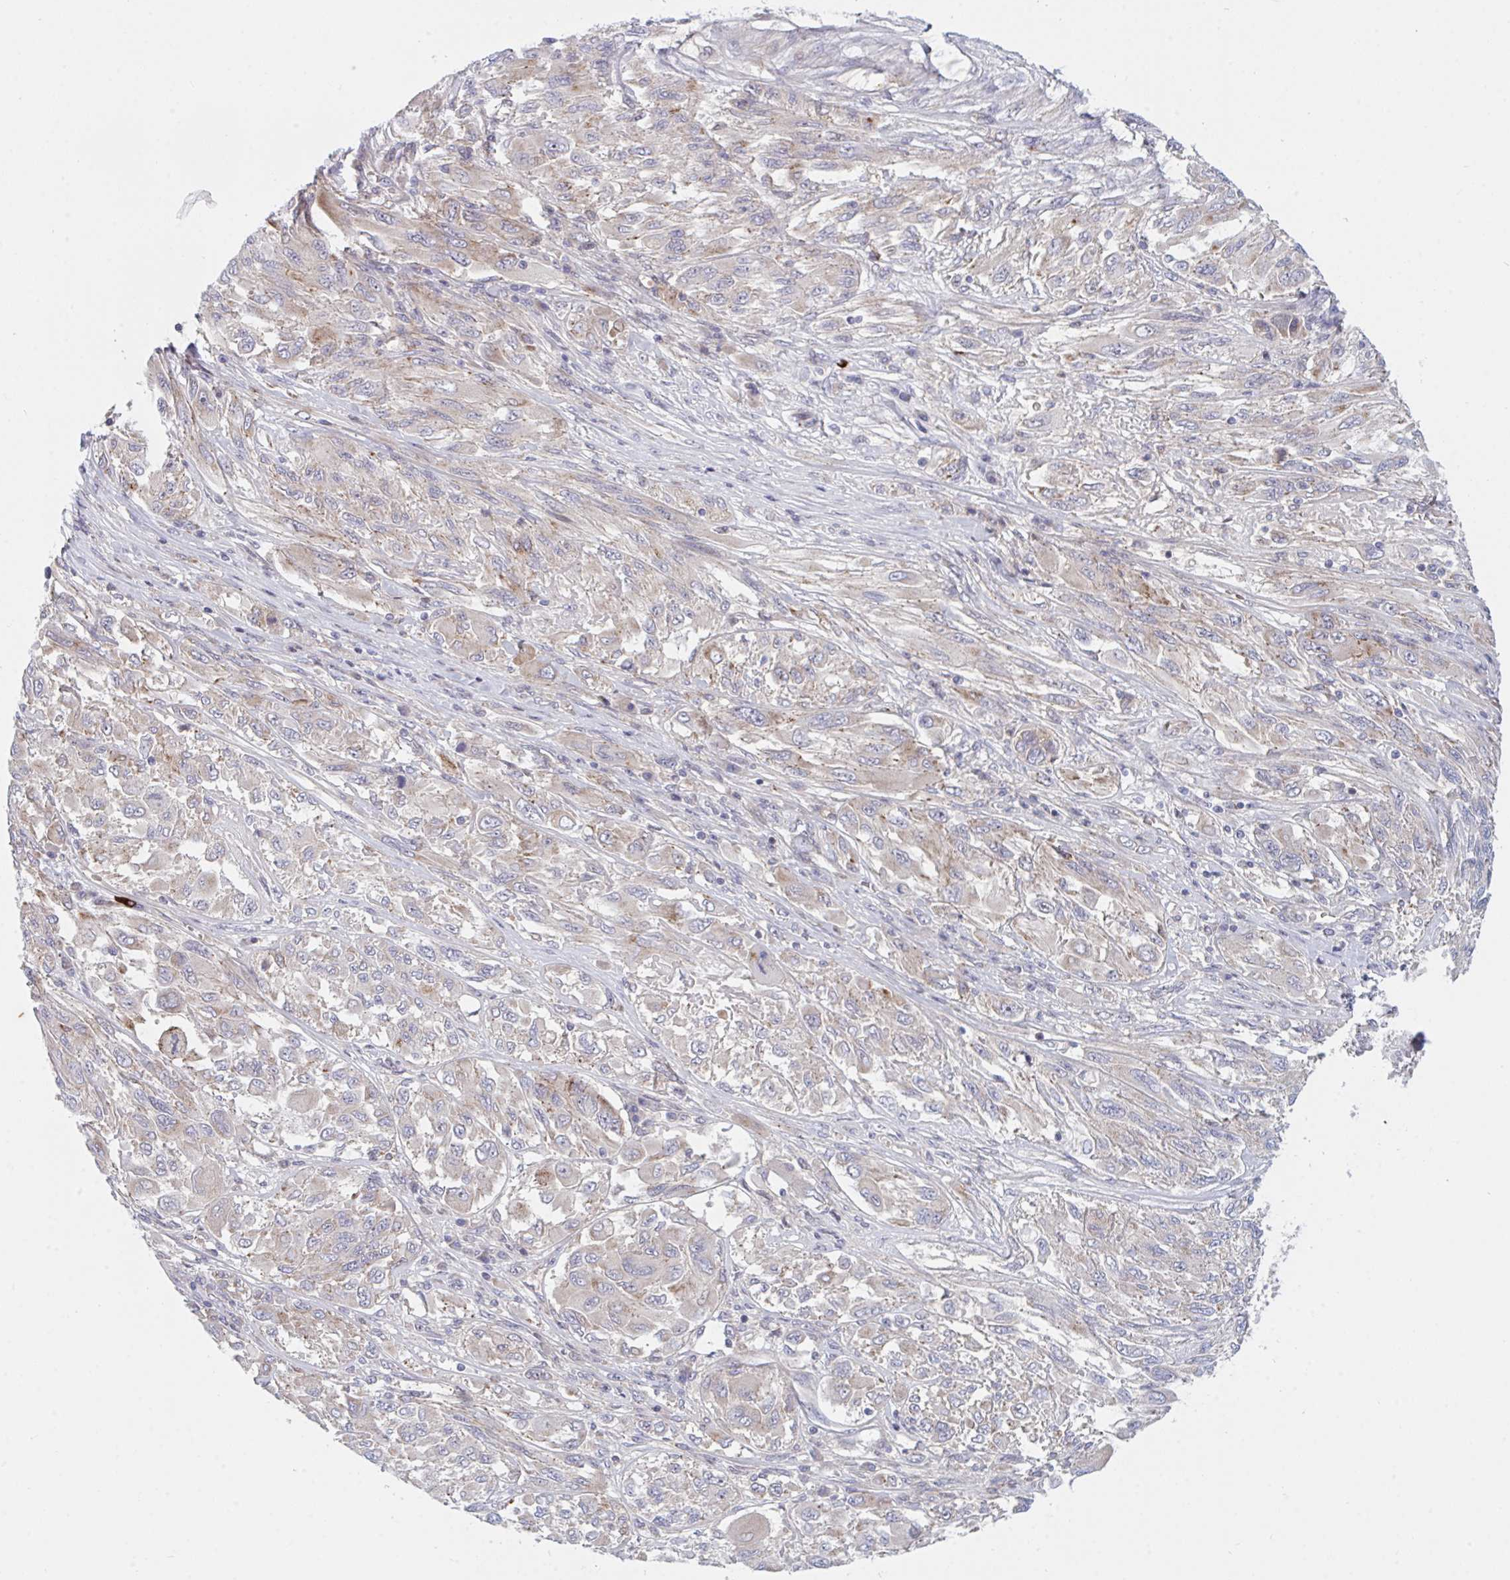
{"staining": {"intensity": "weak", "quantity": "<25%", "location": "cytoplasmic/membranous"}, "tissue": "melanoma", "cell_type": "Tumor cells", "image_type": "cancer", "snomed": [{"axis": "morphology", "description": "Malignant melanoma, NOS"}, {"axis": "topography", "description": "Skin"}], "caption": "DAB immunohistochemical staining of malignant melanoma demonstrates no significant staining in tumor cells.", "gene": "TNFSF4", "patient": {"sex": "female", "age": 91}}